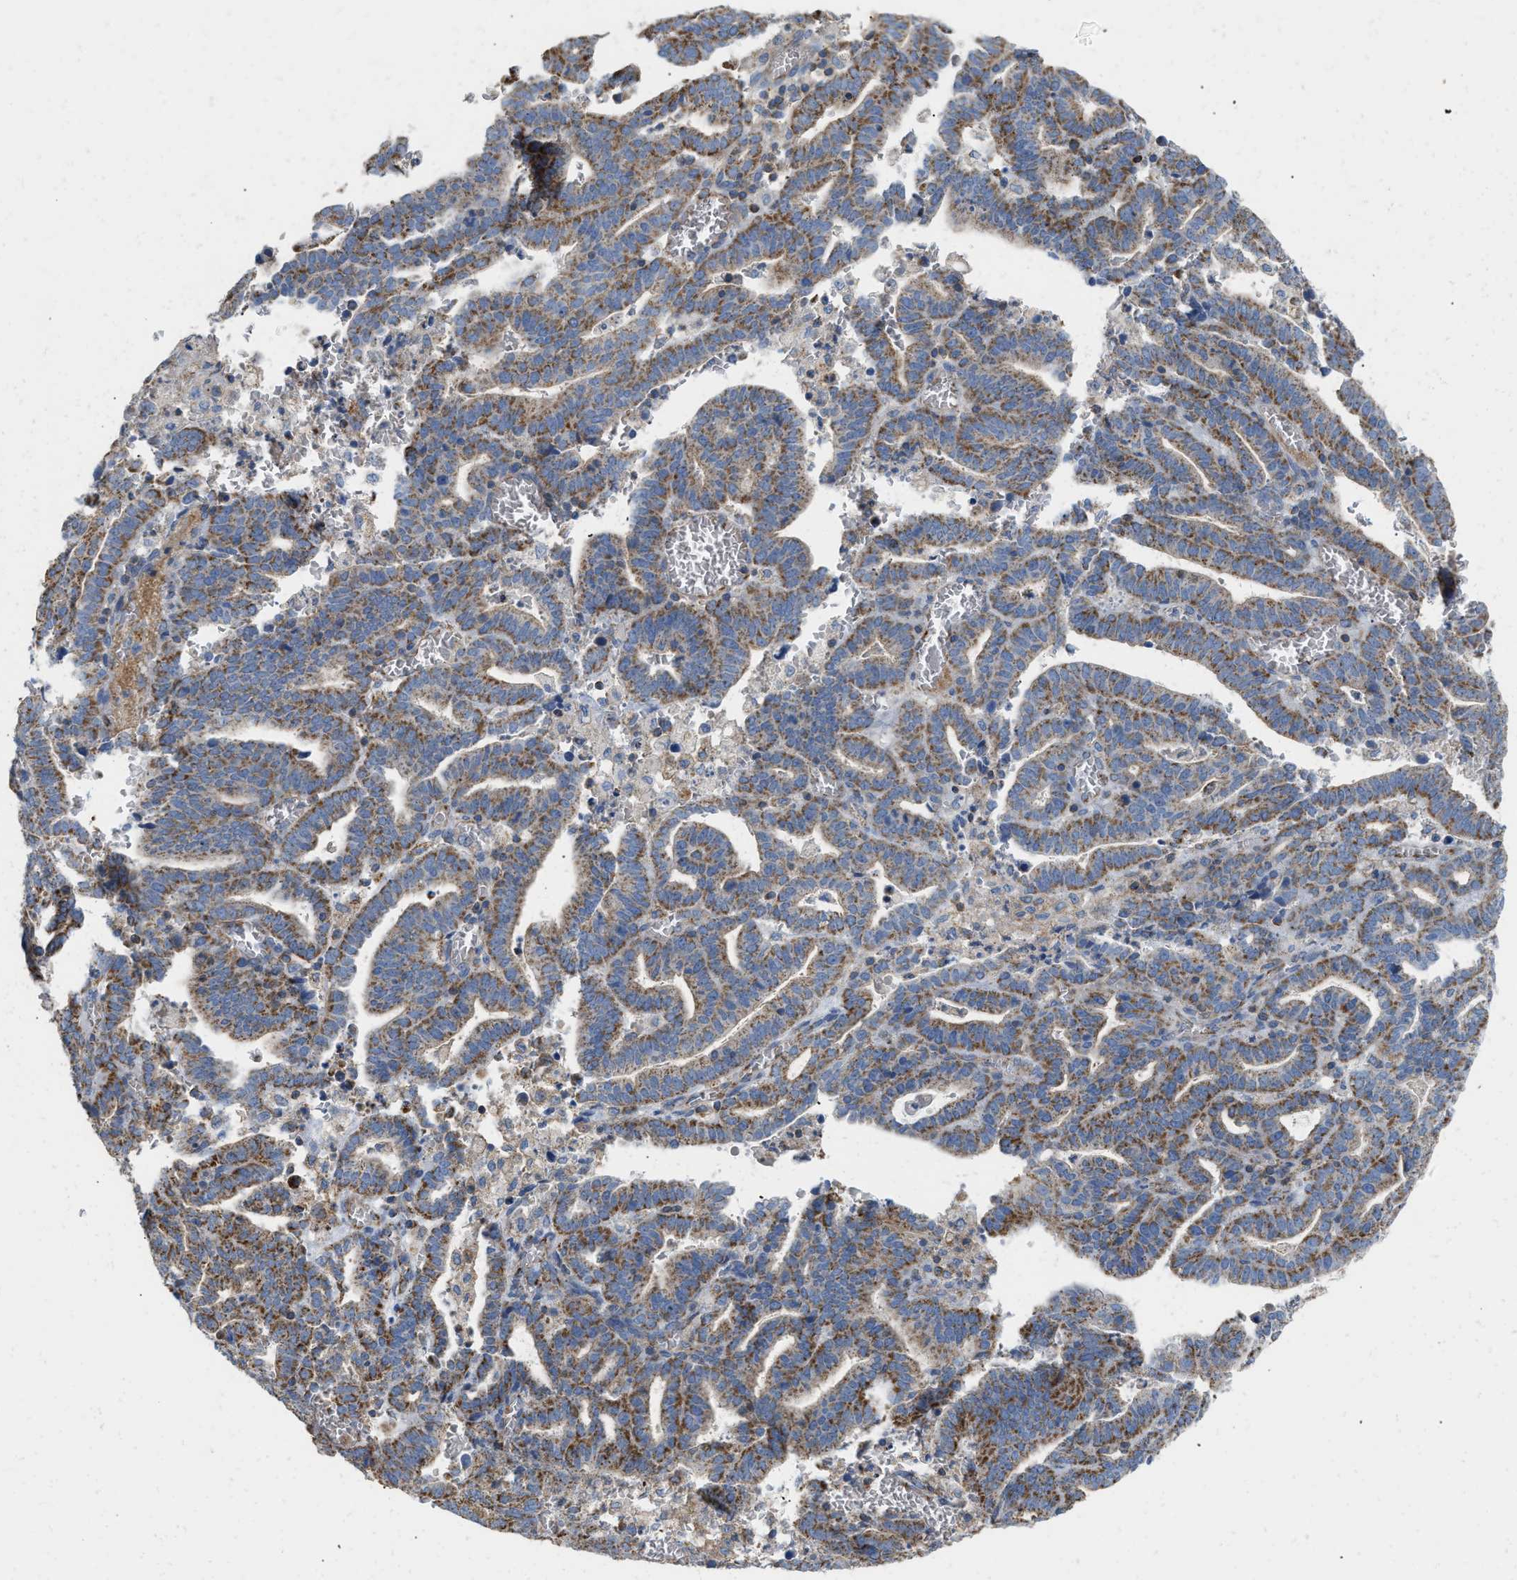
{"staining": {"intensity": "moderate", "quantity": ">75%", "location": "cytoplasmic/membranous"}, "tissue": "endometrial cancer", "cell_type": "Tumor cells", "image_type": "cancer", "snomed": [{"axis": "morphology", "description": "Adenocarcinoma, NOS"}, {"axis": "topography", "description": "Uterus"}], "caption": "Immunohistochemical staining of adenocarcinoma (endometrial) displays moderate cytoplasmic/membranous protein positivity in approximately >75% of tumor cells.", "gene": "GRB10", "patient": {"sex": "female", "age": 83}}